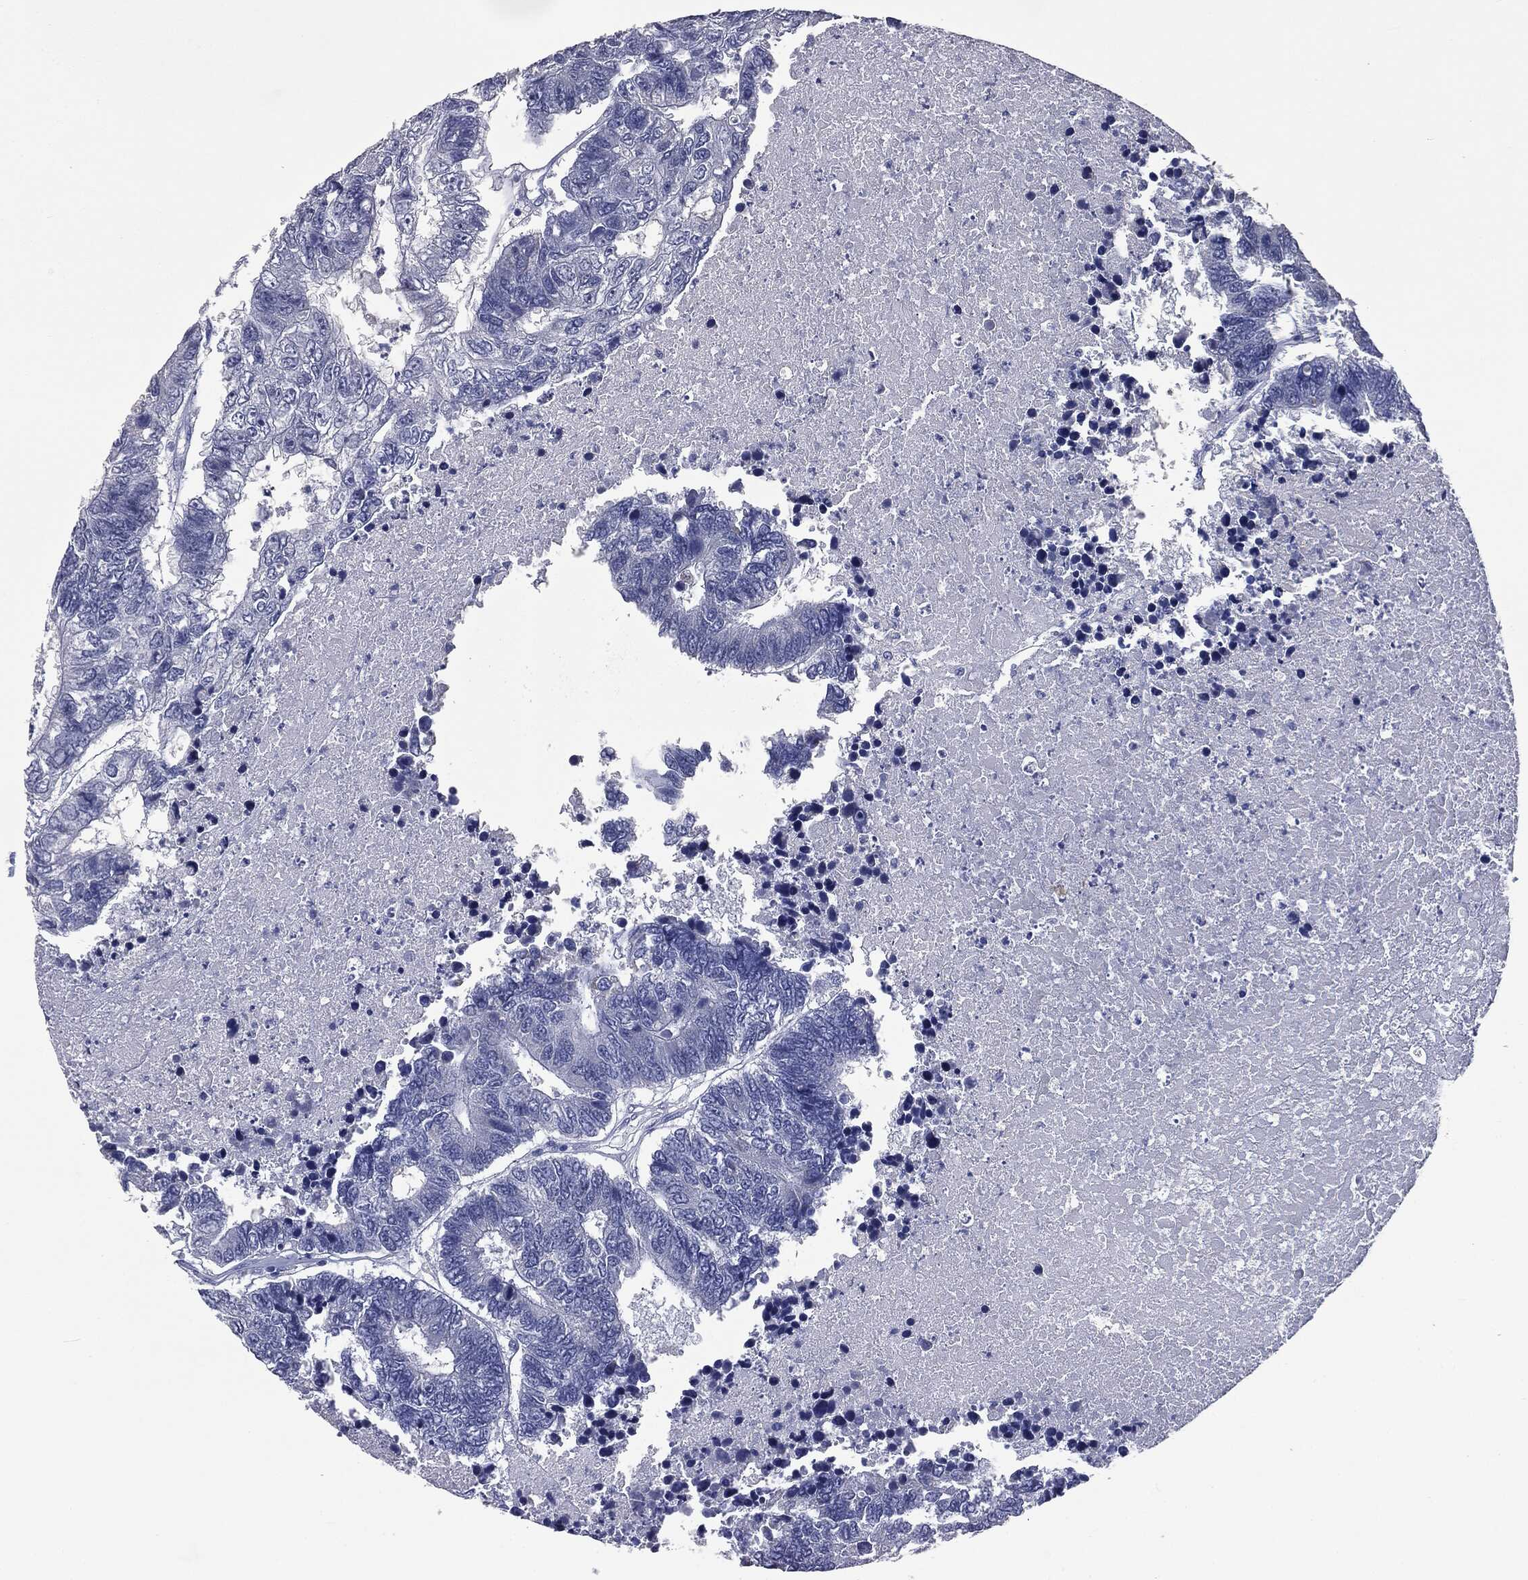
{"staining": {"intensity": "negative", "quantity": "none", "location": "none"}, "tissue": "colorectal cancer", "cell_type": "Tumor cells", "image_type": "cancer", "snomed": [{"axis": "morphology", "description": "Adenocarcinoma, NOS"}, {"axis": "topography", "description": "Colon"}], "caption": "Immunohistochemical staining of human colorectal cancer (adenocarcinoma) displays no significant staining in tumor cells.", "gene": "ATP2A1", "patient": {"sex": "female", "age": 48}}